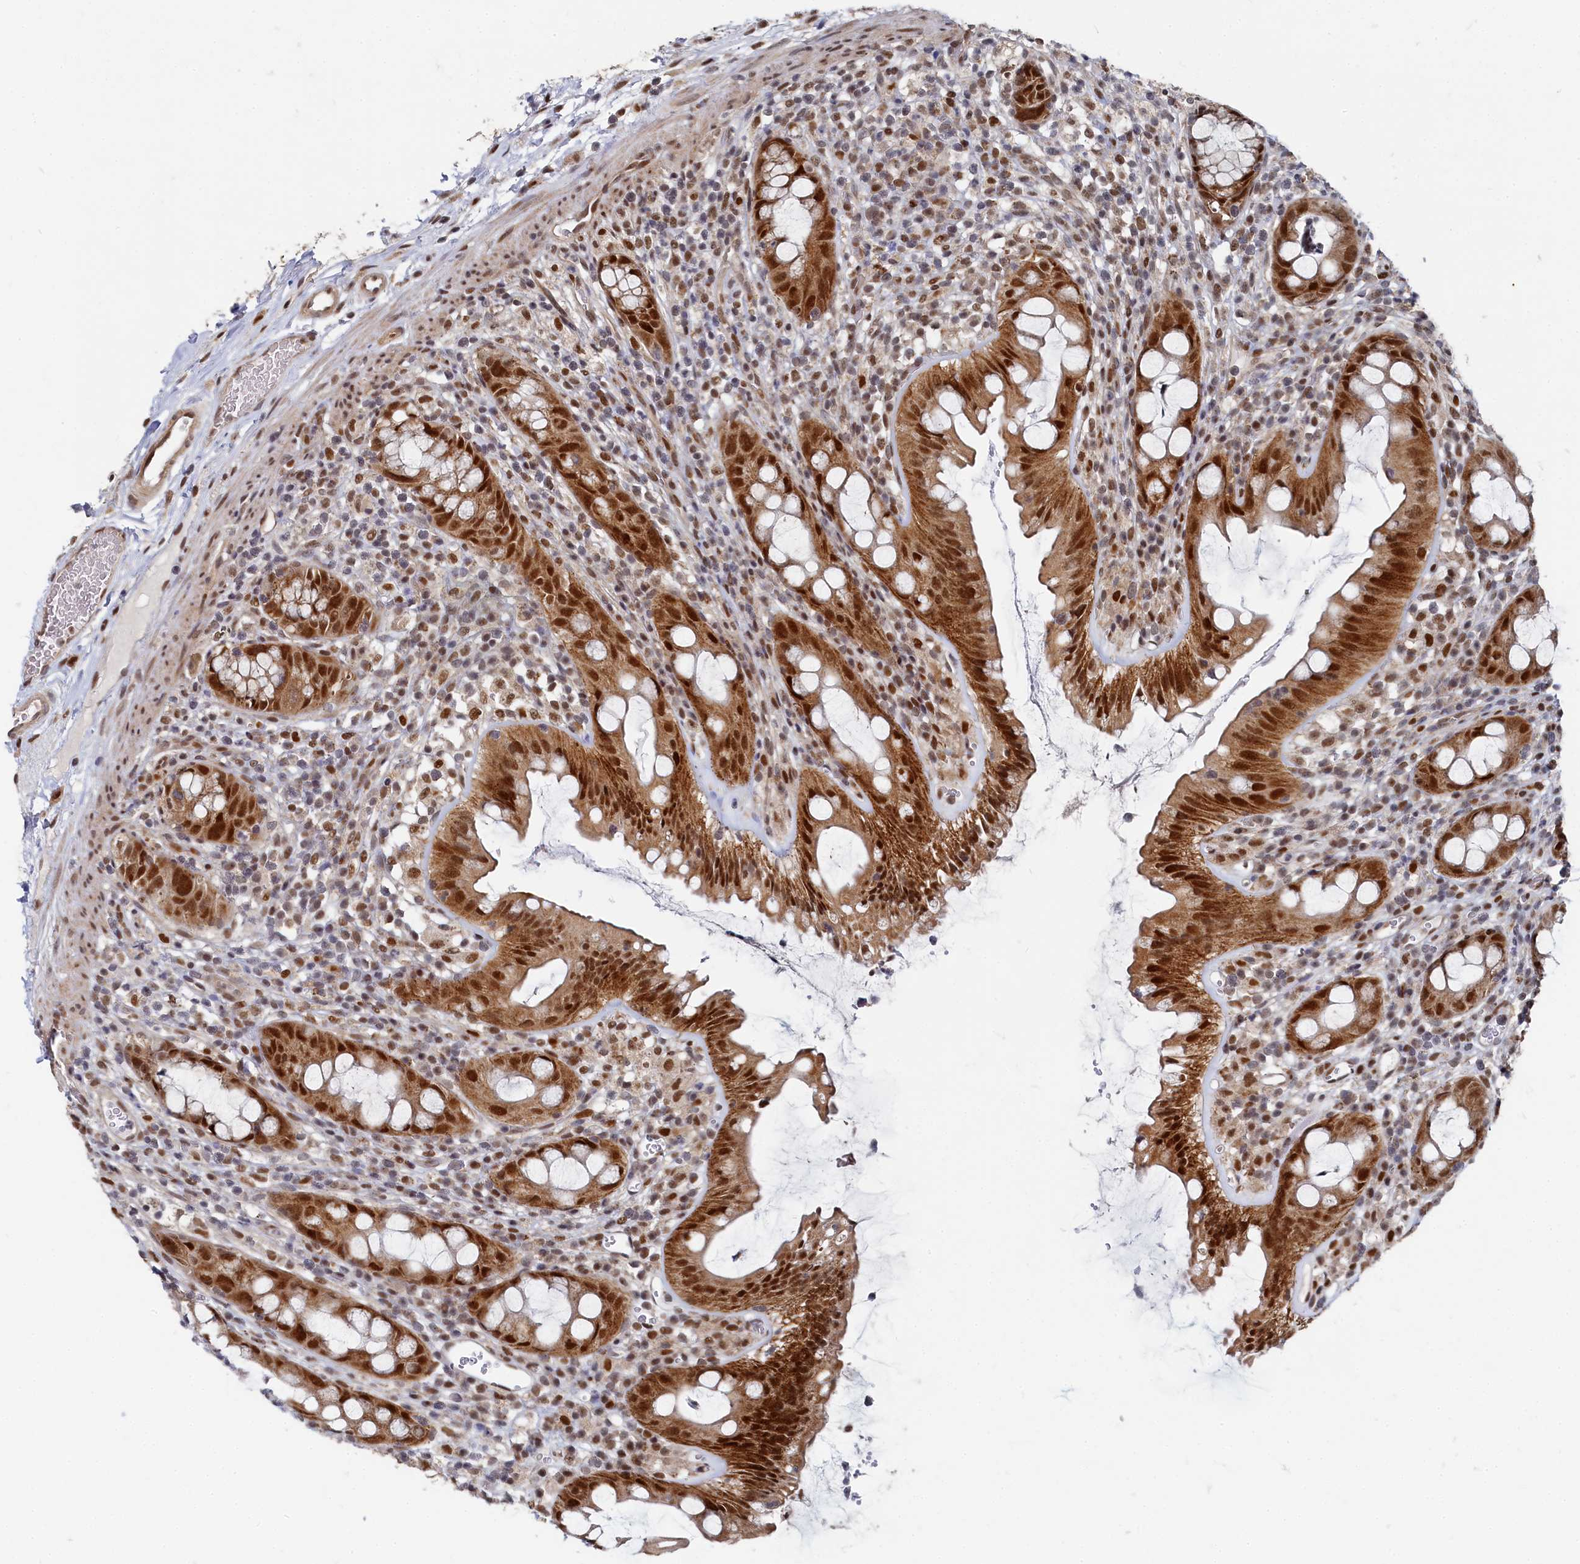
{"staining": {"intensity": "strong", "quantity": ">75%", "location": "cytoplasmic/membranous,nuclear"}, "tissue": "rectum", "cell_type": "Glandular cells", "image_type": "normal", "snomed": [{"axis": "morphology", "description": "Normal tissue, NOS"}, {"axis": "topography", "description": "Rectum"}], "caption": "Immunohistochemistry micrograph of benign rectum stained for a protein (brown), which displays high levels of strong cytoplasmic/membranous,nuclear positivity in approximately >75% of glandular cells.", "gene": "BUB3", "patient": {"sex": "female", "age": 57}}